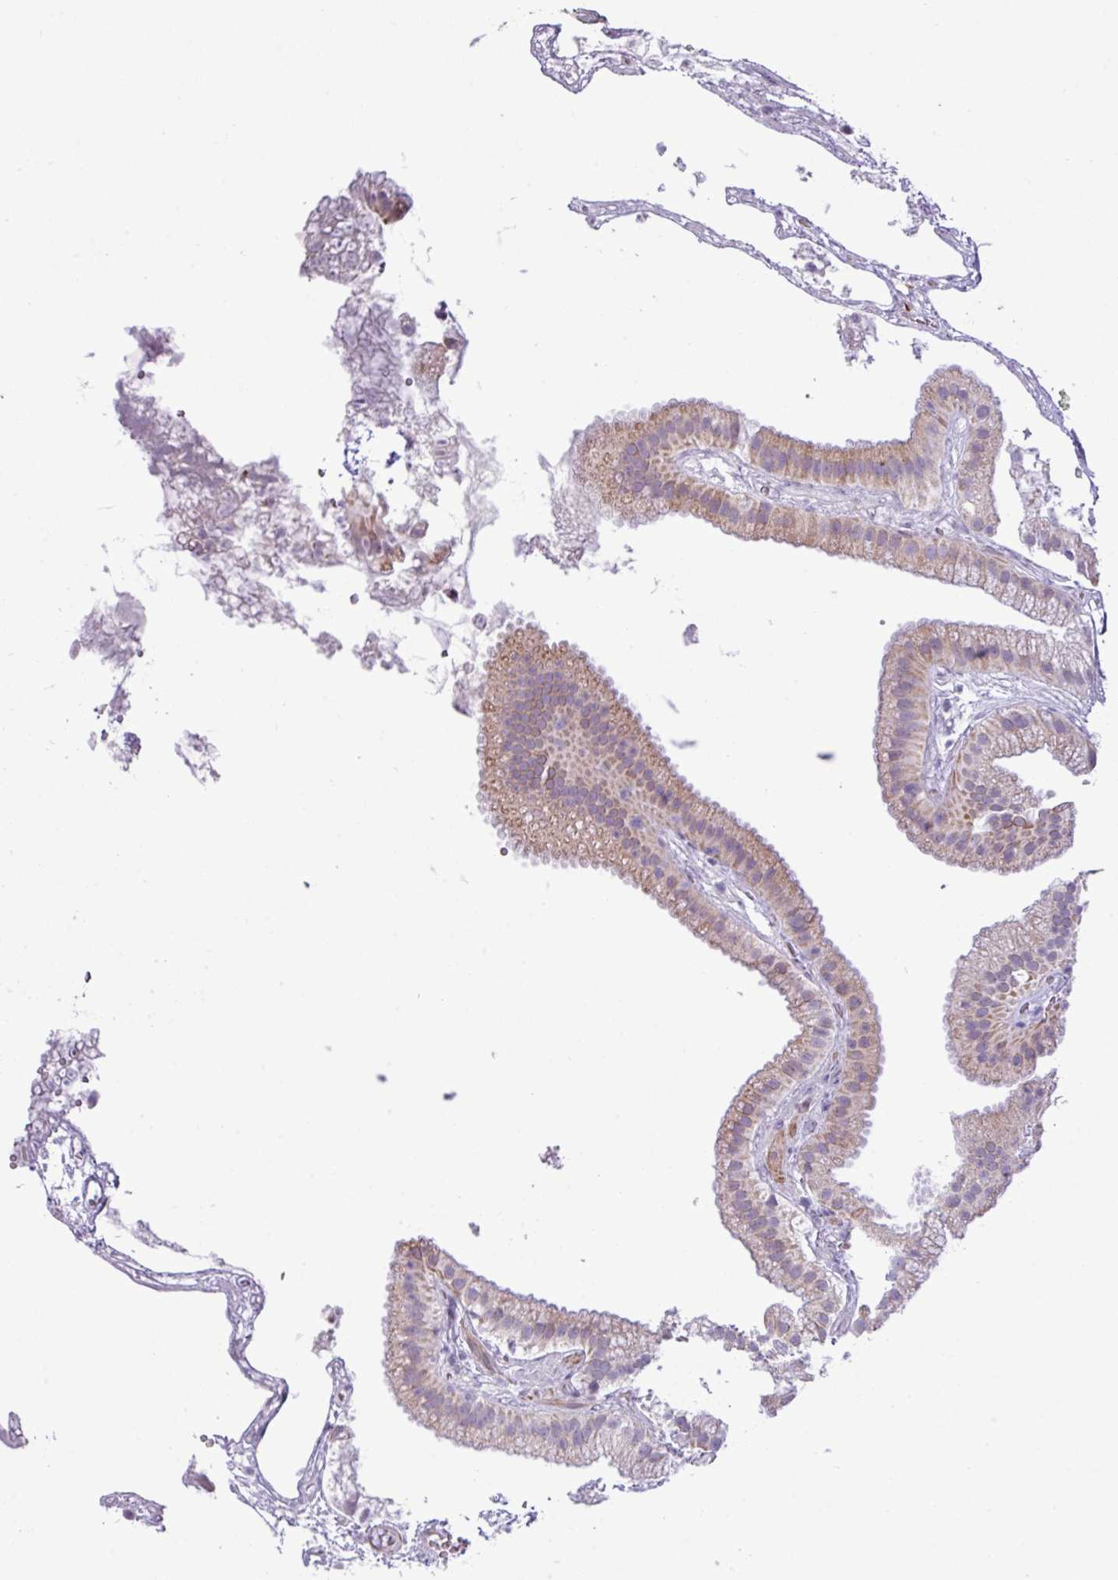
{"staining": {"intensity": "weak", "quantity": "25%-75%", "location": "cytoplasmic/membranous"}, "tissue": "gallbladder", "cell_type": "Glandular cells", "image_type": "normal", "snomed": [{"axis": "morphology", "description": "Normal tissue, NOS"}, {"axis": "topography", "description": "Gallbladder"}], "caption": "Immunohistochemical staining of benign gallbladder shows 25%-75% levels of weak cytoplasmic/membranous protein positivity in approximately 25%-75% of glandular cells.", "gene": "ZSCAN5A", "patient": {"sex": "female", "age": 63}}